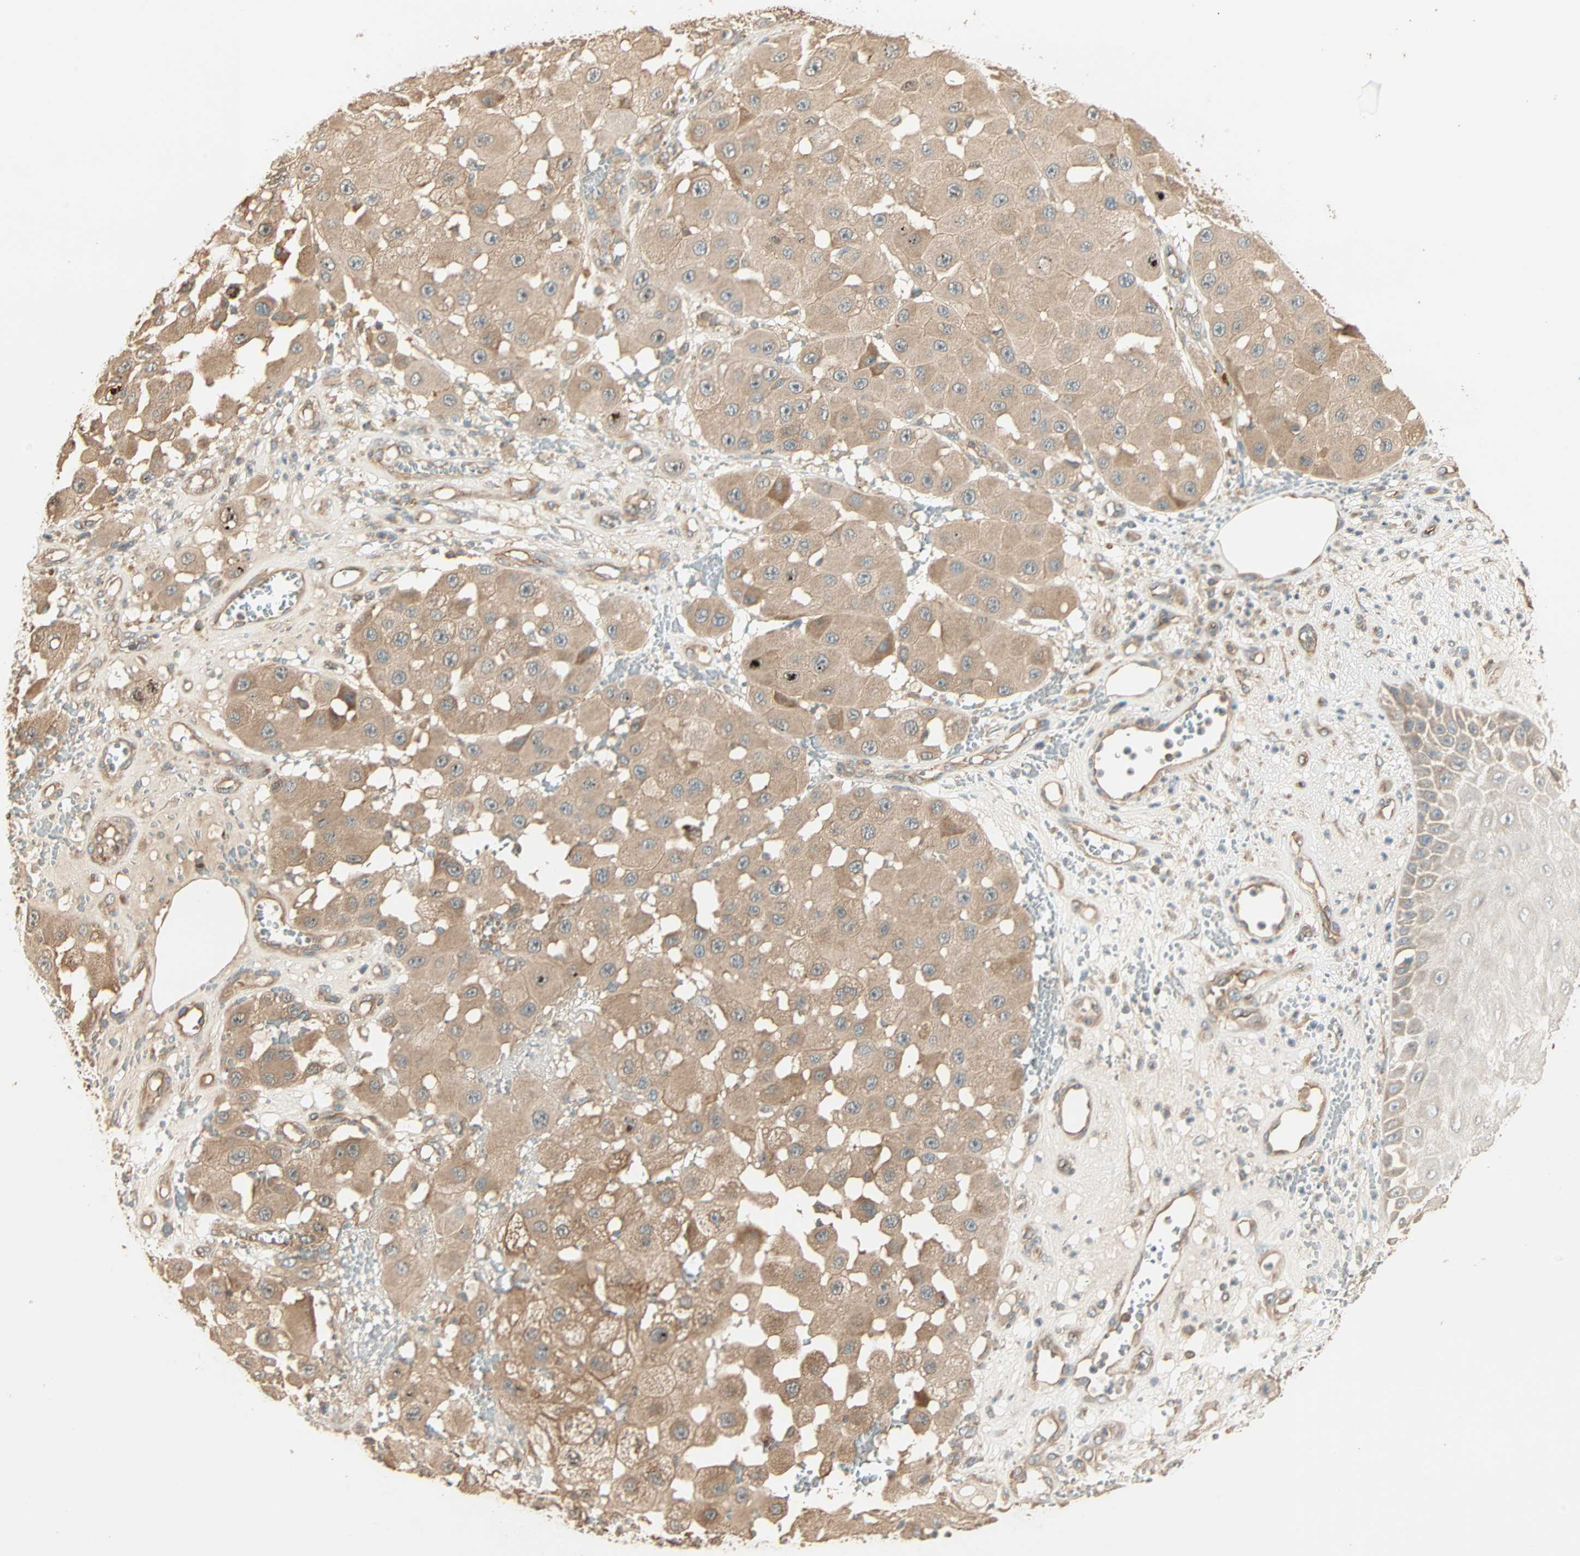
{"staining": {"intensity": "weak", "quantity": ">75%", "location": "cytoplasmic/membranous"}, "tissue": "melanoma", "cell_type": "Tumor cells", "image_type": "cancer", "snomed": [{"axis": "morphology", "description": "Malignant melanoma, NOS"}, {"axis": "topography", "description": "Skin"}], "caption": "There is low levels of weak cytoplasmic/membranous expression in tumor cells of melanoma, as demonstrated by immunohistochemical staining (brown color).", "gene": "GALK1", "patient": {"sex": "female", "age": 81}}